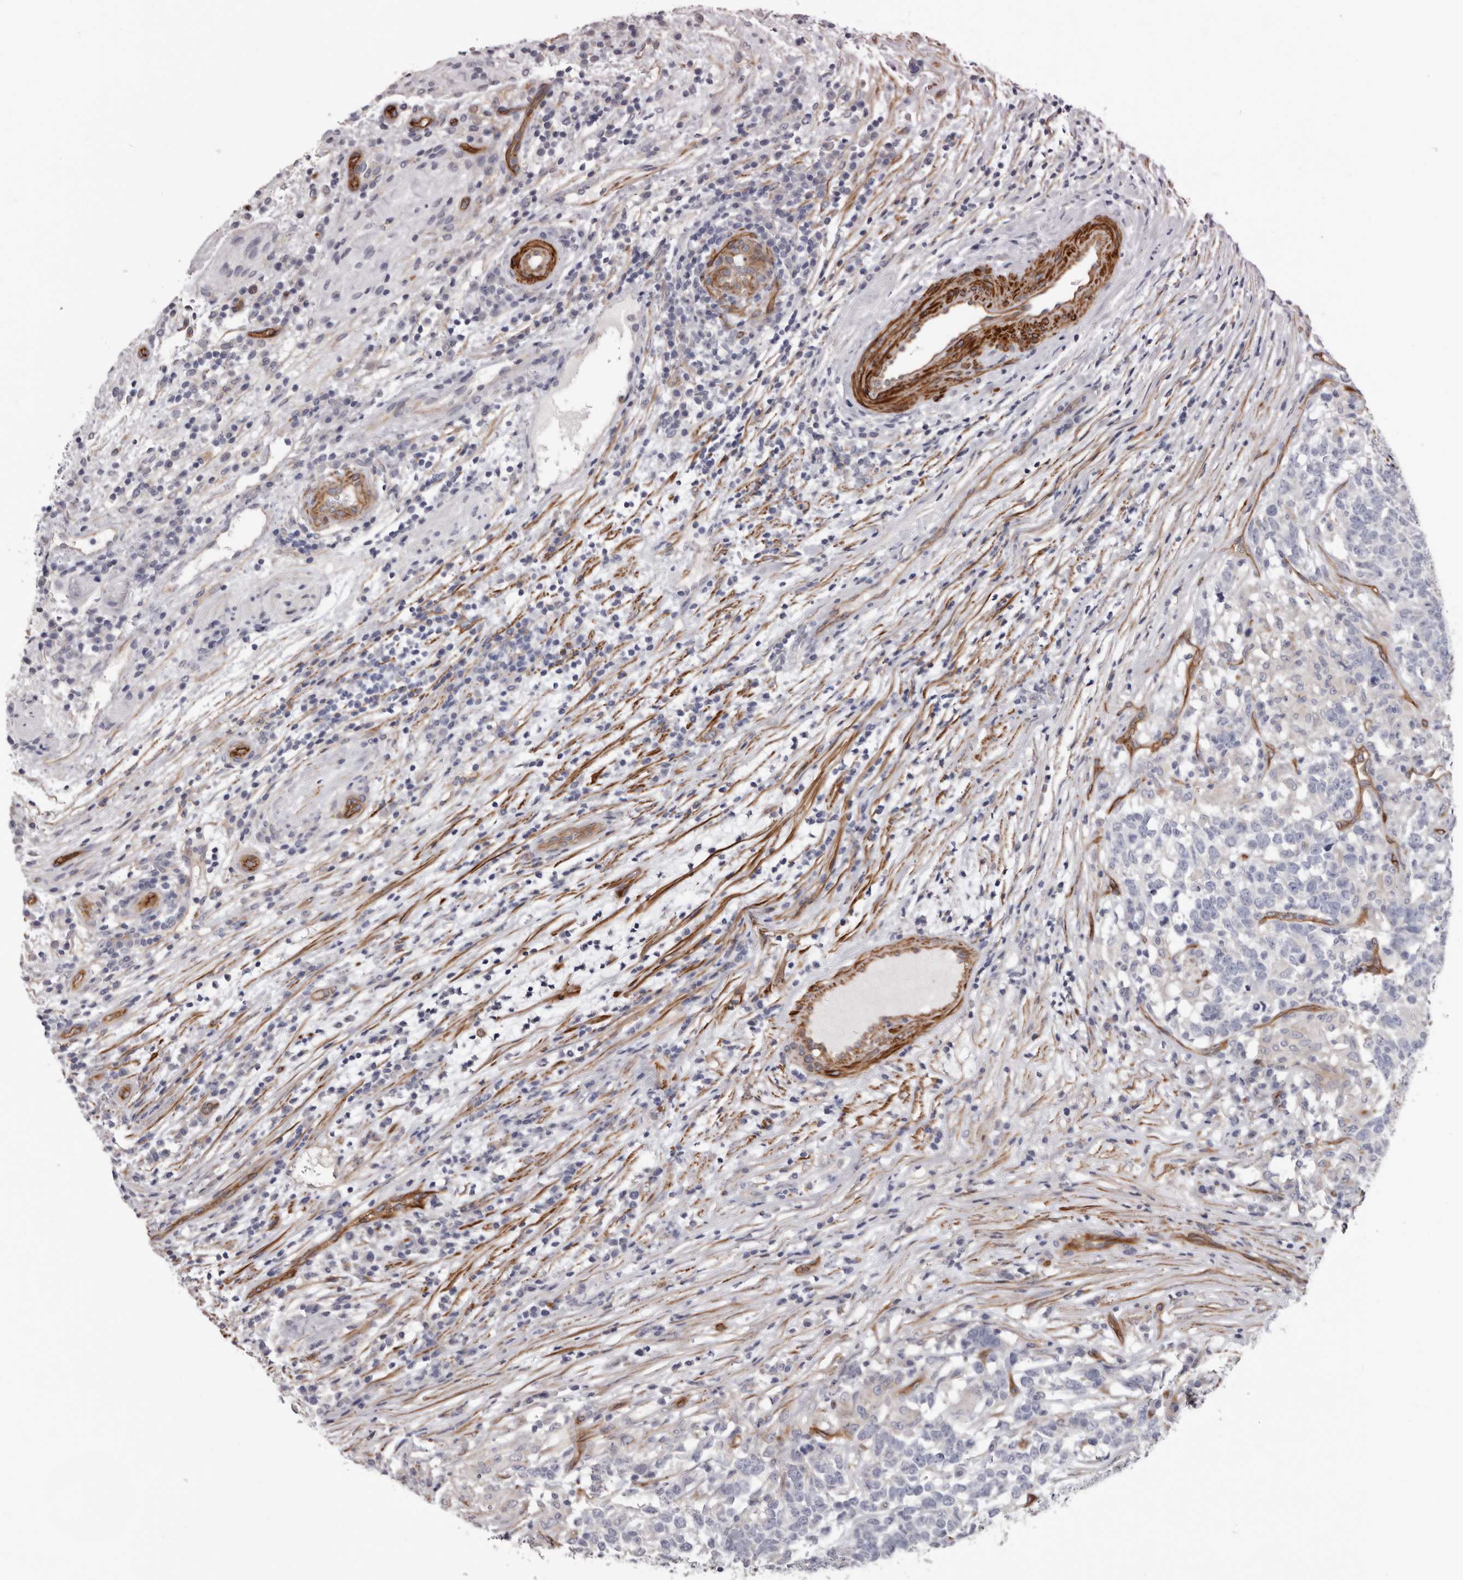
{"staining": {"intensity": "negative", "quantity": "none", "location": "none"}, "tissue": "testis cancer", "cell_type": "Tumor cells", "image_type": "cancer", "snomed": [{"axis": "morphology", "description": "Carcinoma, Embryonal, NOS"}, {"axis": "topography", "description": "Testis"}], "caption": "Histopathology image shows no significant protein expression in tumor cells of embryonal carcinoma (testis). (IHC, brightfield microscopy, high magnification).", "gene": "ADGRL4", "patient": {"sex": "male", "age": 26}}